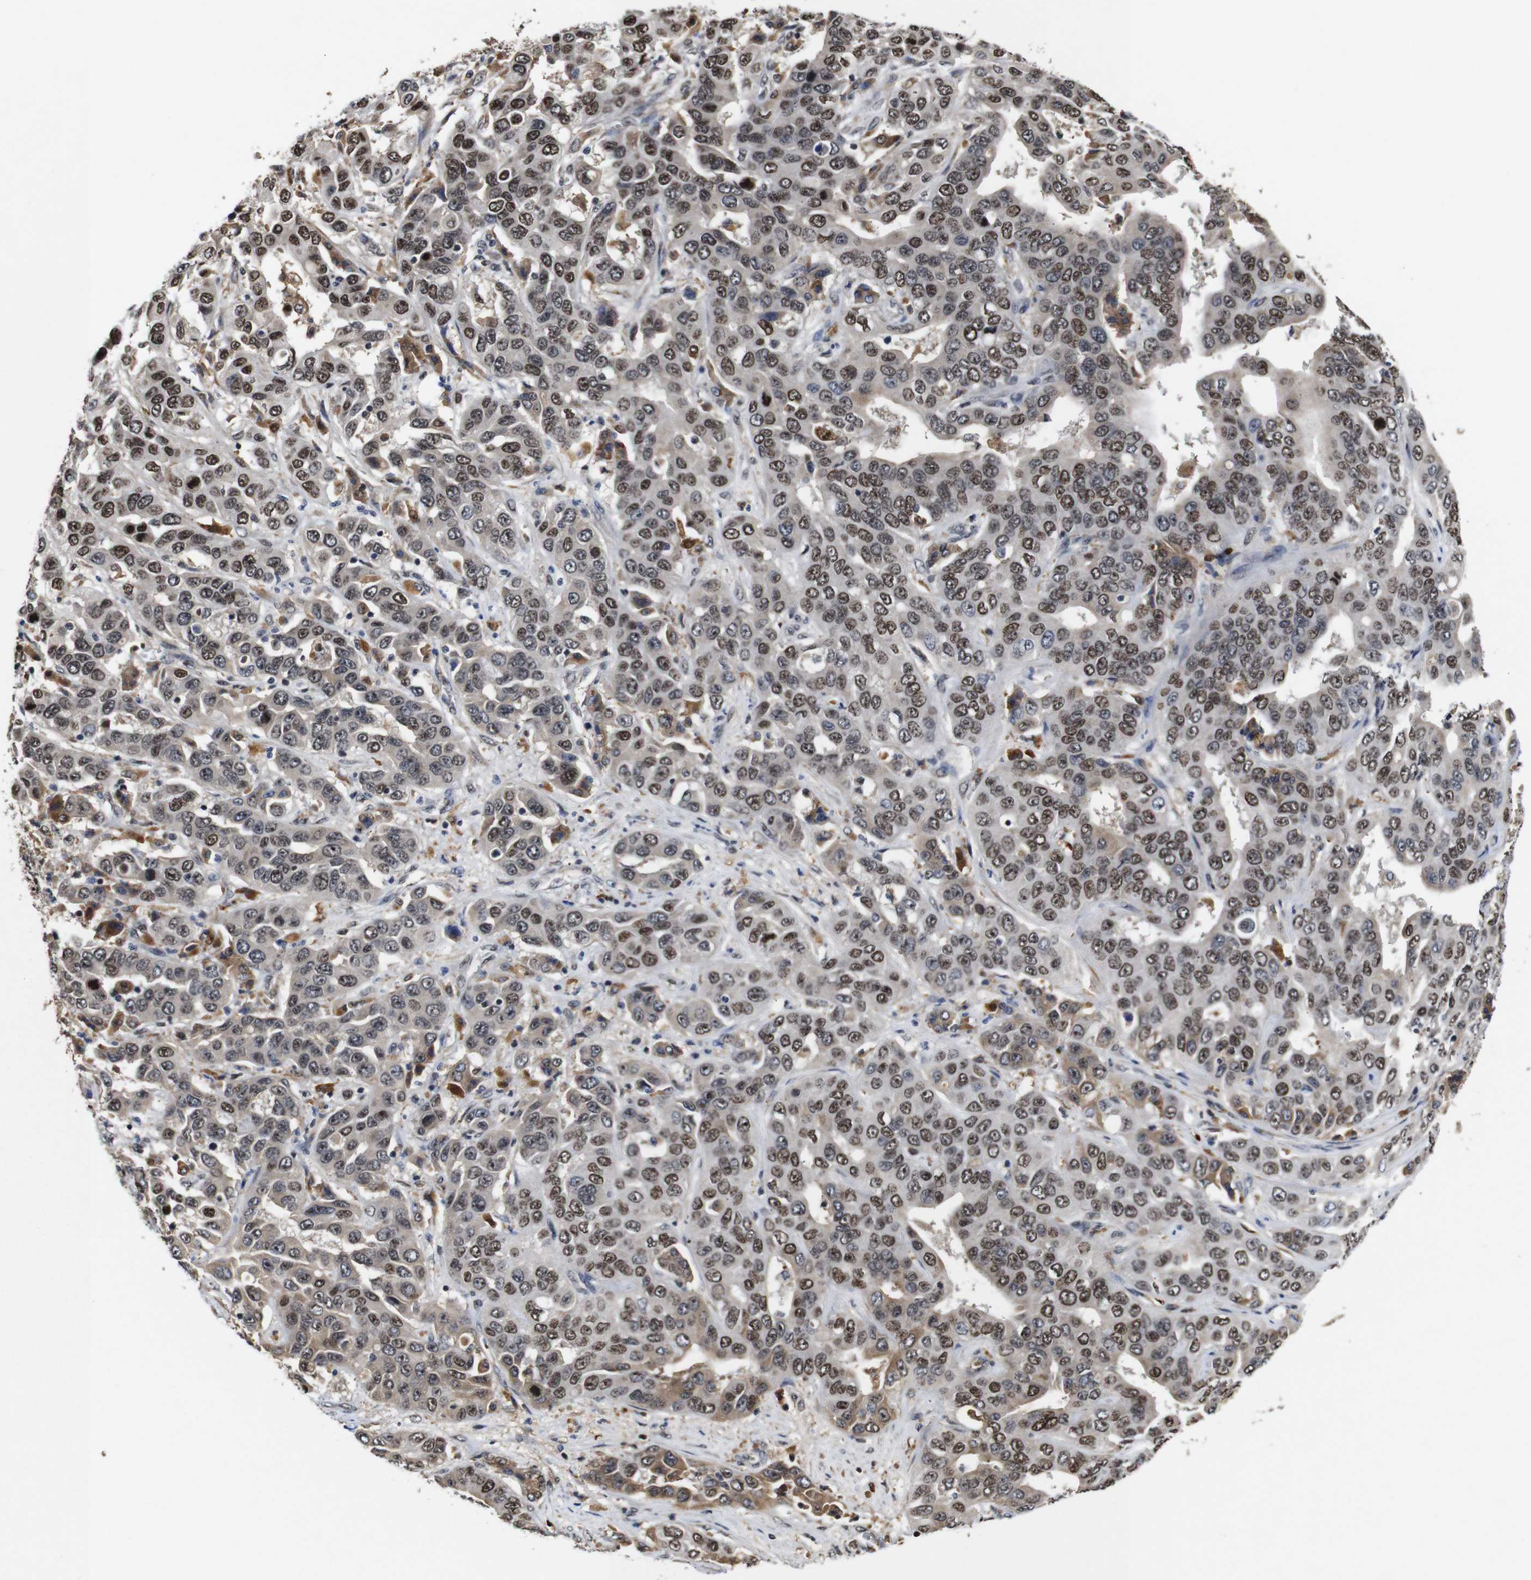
{"staining": {"intensity": "moderate", "quantity": "25%-75%", "location": "cytoplasmic/membranous,nuclear"}, "tissue": "liver cancer", "cell_type": "Tumor cells", "image_type": "cancer", "snomed": [{"axis": "morphology", "description": "Cholangiocarcinoma"}, {"axis": "topography", "description": "Liver"}], "caption": "Liver cancer (cholangiocarcinoma) stained with DAB (3,3'-diaminobenzidine) immunohistochemistry demonstrates medium levels of moderate cytoplasmic/membranous and nuclear expression in about 25%-75% of tumor cells. (IHC, brightfield microscopy, high magnification).", "gene": "MYC", "patient": {"sex": "female", "age": 52}}